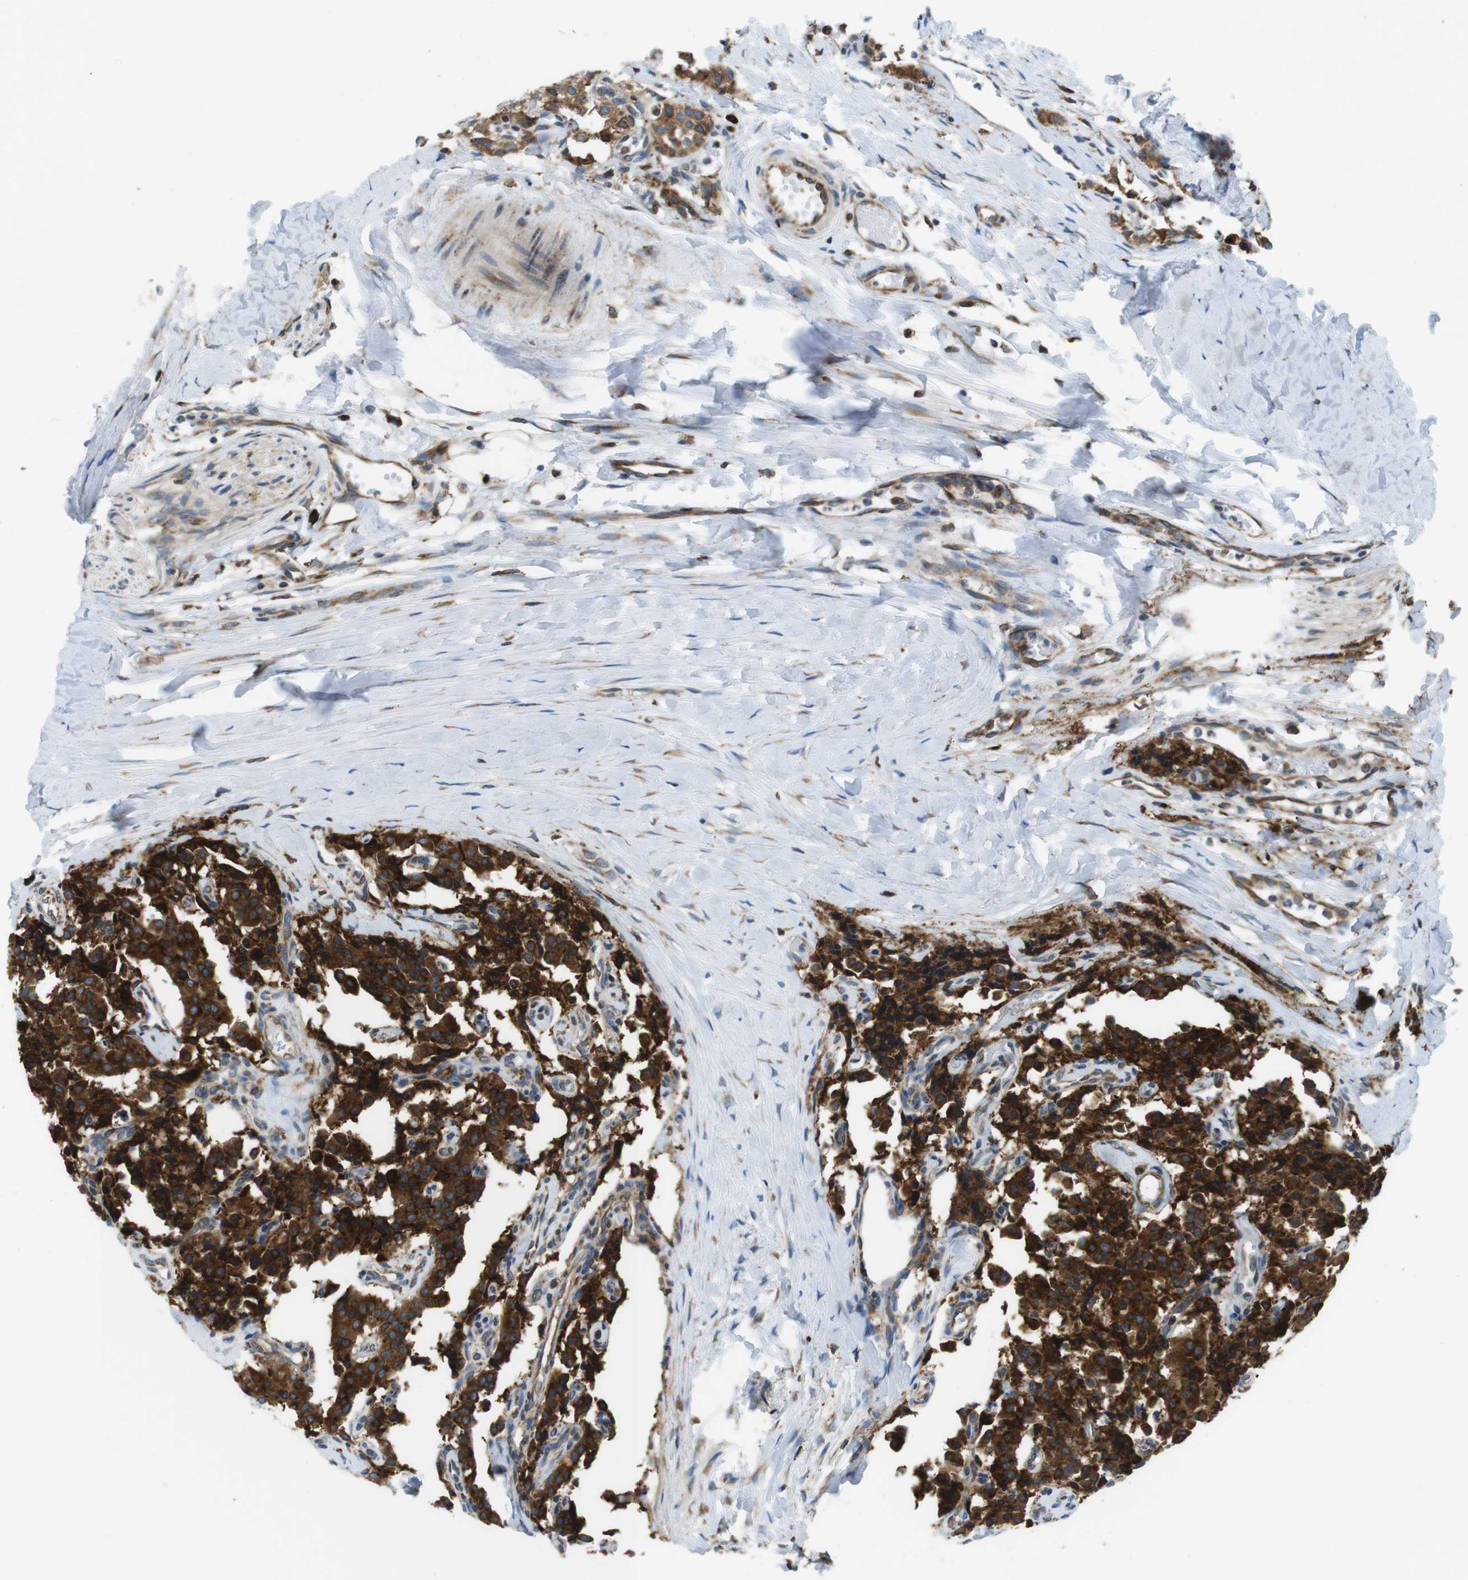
{"staining": {"intensity": "strong", "quantity": ">75%", "location": "cytoplasmic/membranous"}, "tissue": "carcinoid", "cell_type": "Tumor cells", "image_type": "cancer", "snomed": [{"axis": "morphology", "description": "Carcinoid, malignant, NOS"}, {"axis": "topography", "description": "Lung"}], "caption": "Protein analysis of carcinoid tissue demonstrates strong cytoplasmic/membranous positivity in approximately >75% of tumor cells. (Brightfield microscopy of DAB IHC at high magnification).", "gene": "UGGT1", "patient": {"sex": "male", "age": 30}}